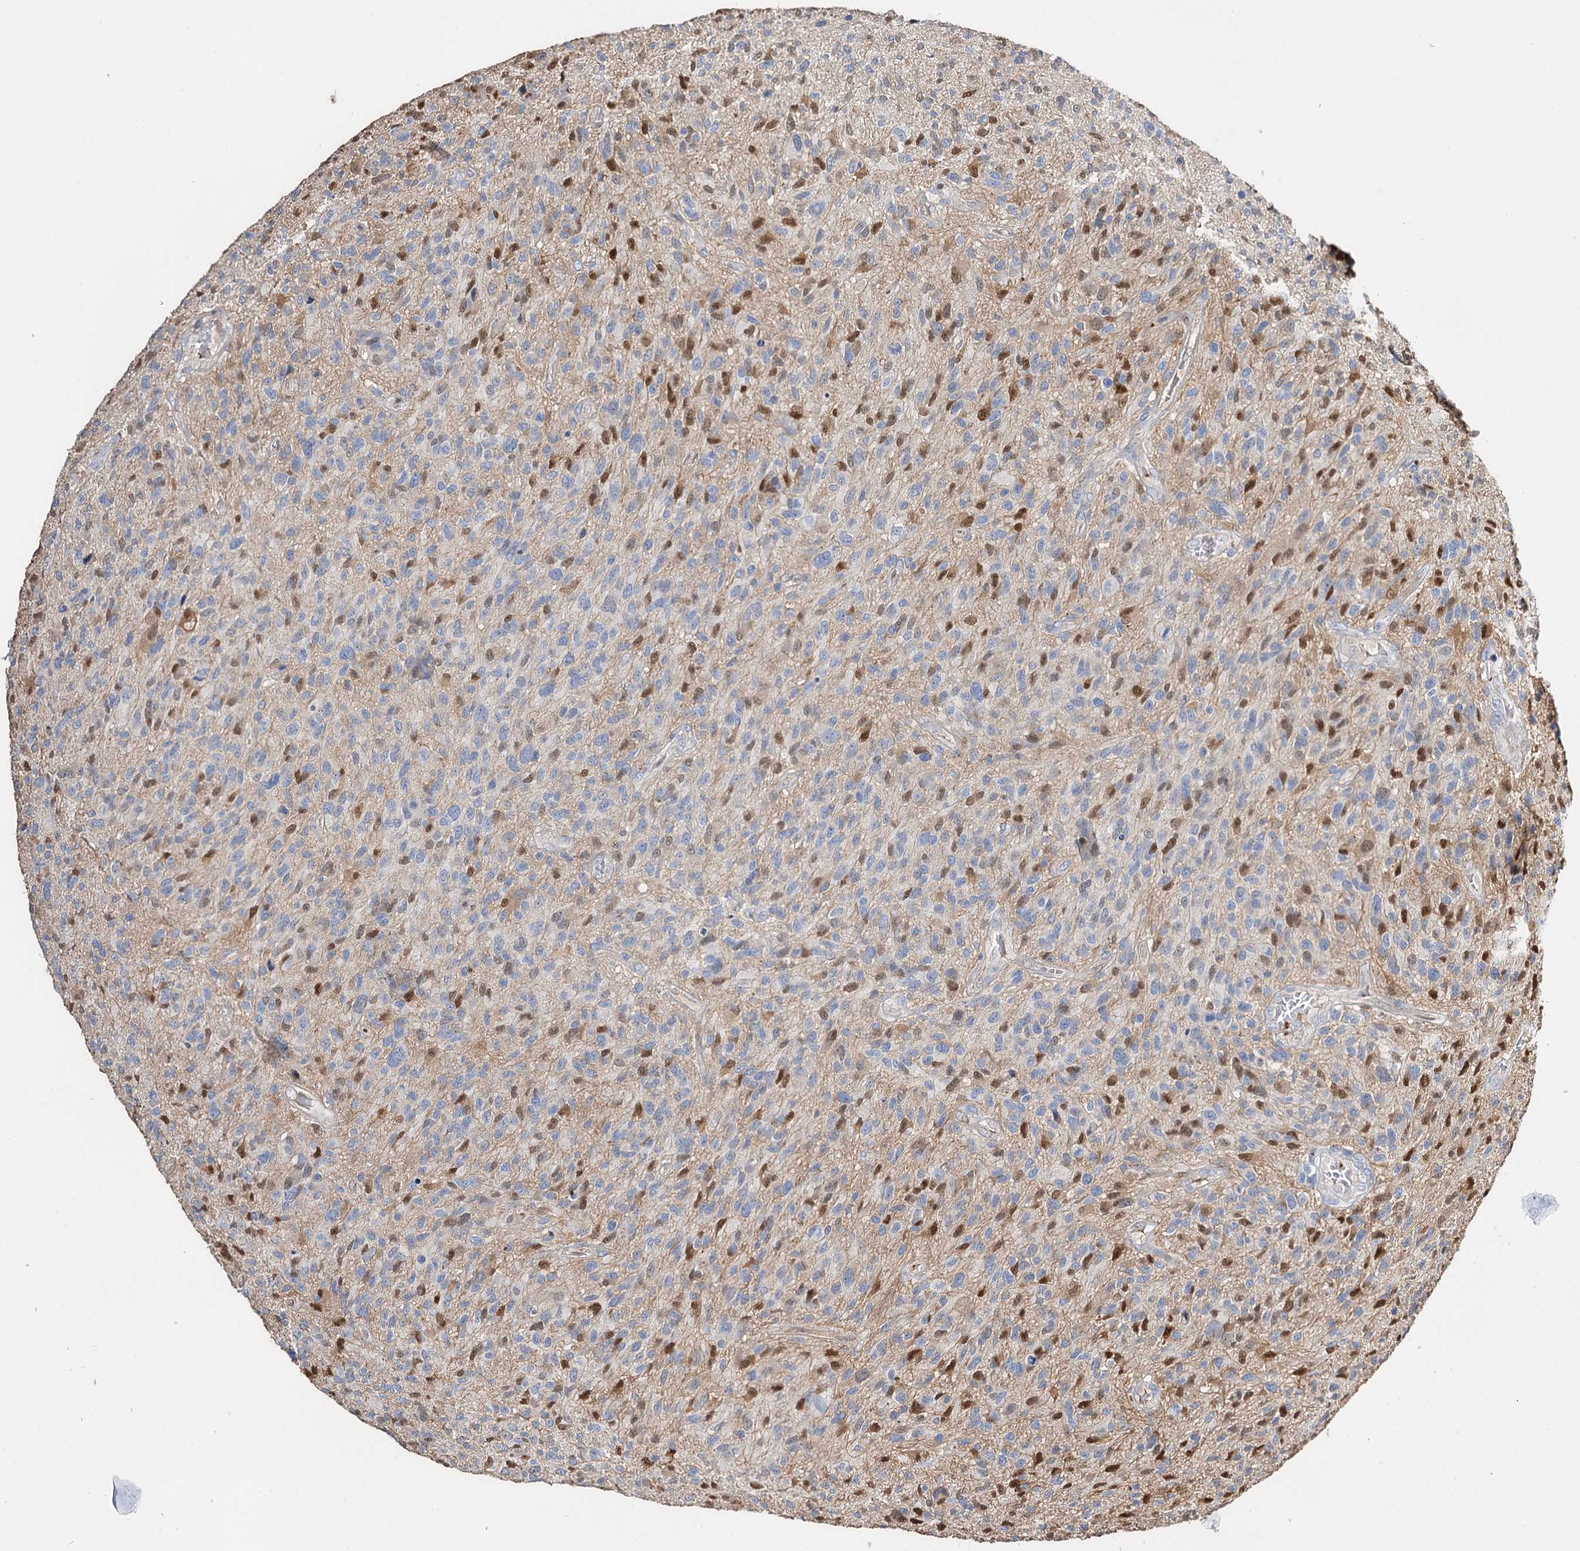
{"staining": {"intensity": "moderate", "quantity": "<25%", "location": "cytoplasmic/membranous"}, "tissue": "glioma", "cell_type": "Tumor cells", "image_type": "cancer", "snomed": [{"axis": "morphology", "description": "Glioma, malignant, High grade"}, {"axis": "topography", "description": "Brain"}], "caption": "Protein analysis of high-grade glioma (malignant) tissue displays moderate cytoplasmic/membranous staining in approximately <25% of tumor cells. (brown staining indicates protein expression, while blue staining denotes nuclei).", "gene": "DNAH6", "patient": {"sex": "male", "age": 47}}